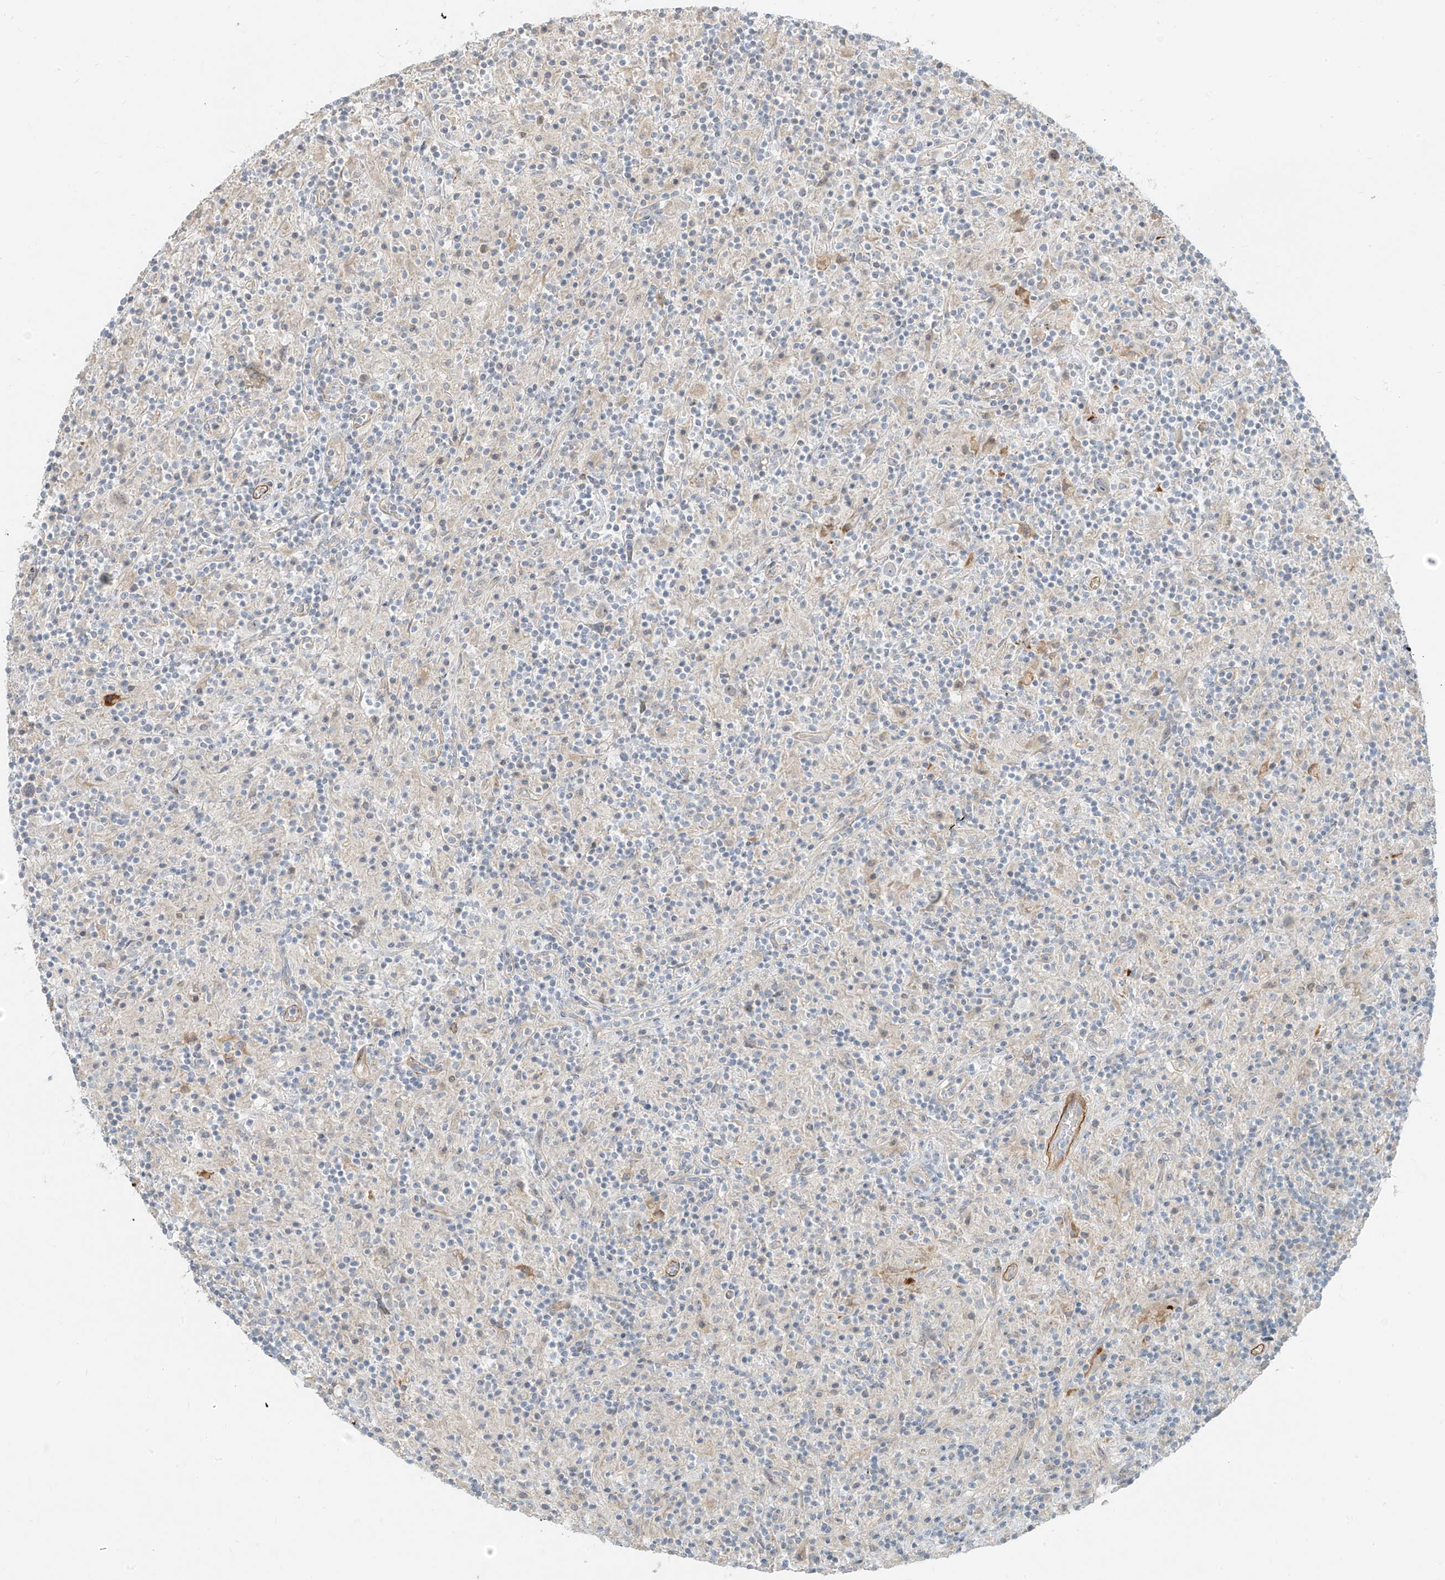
{"staining": {"intensity": "negative", "quantity": "none", "location": "none"}, "tissue": "lymphoma", "cell_type": "Tumor cells", "image_type": "cancer", "snomed": [{"axis": "morphology", "description": "Hodgkin's disease, NOS"}, {"axis": "topography", "description": "Lymph node"}], "caption": "Immunohistochemical staining of Hodgkin's disease demonstrates no significant staining in tumor cells. Brightfield microscopy of immunohistochemistry stained with DAB (brown) and hematoxylin (blue), captured at high magnification.", "gene": "C2orf42", "patient": {"sex": "male", "age": 70}}